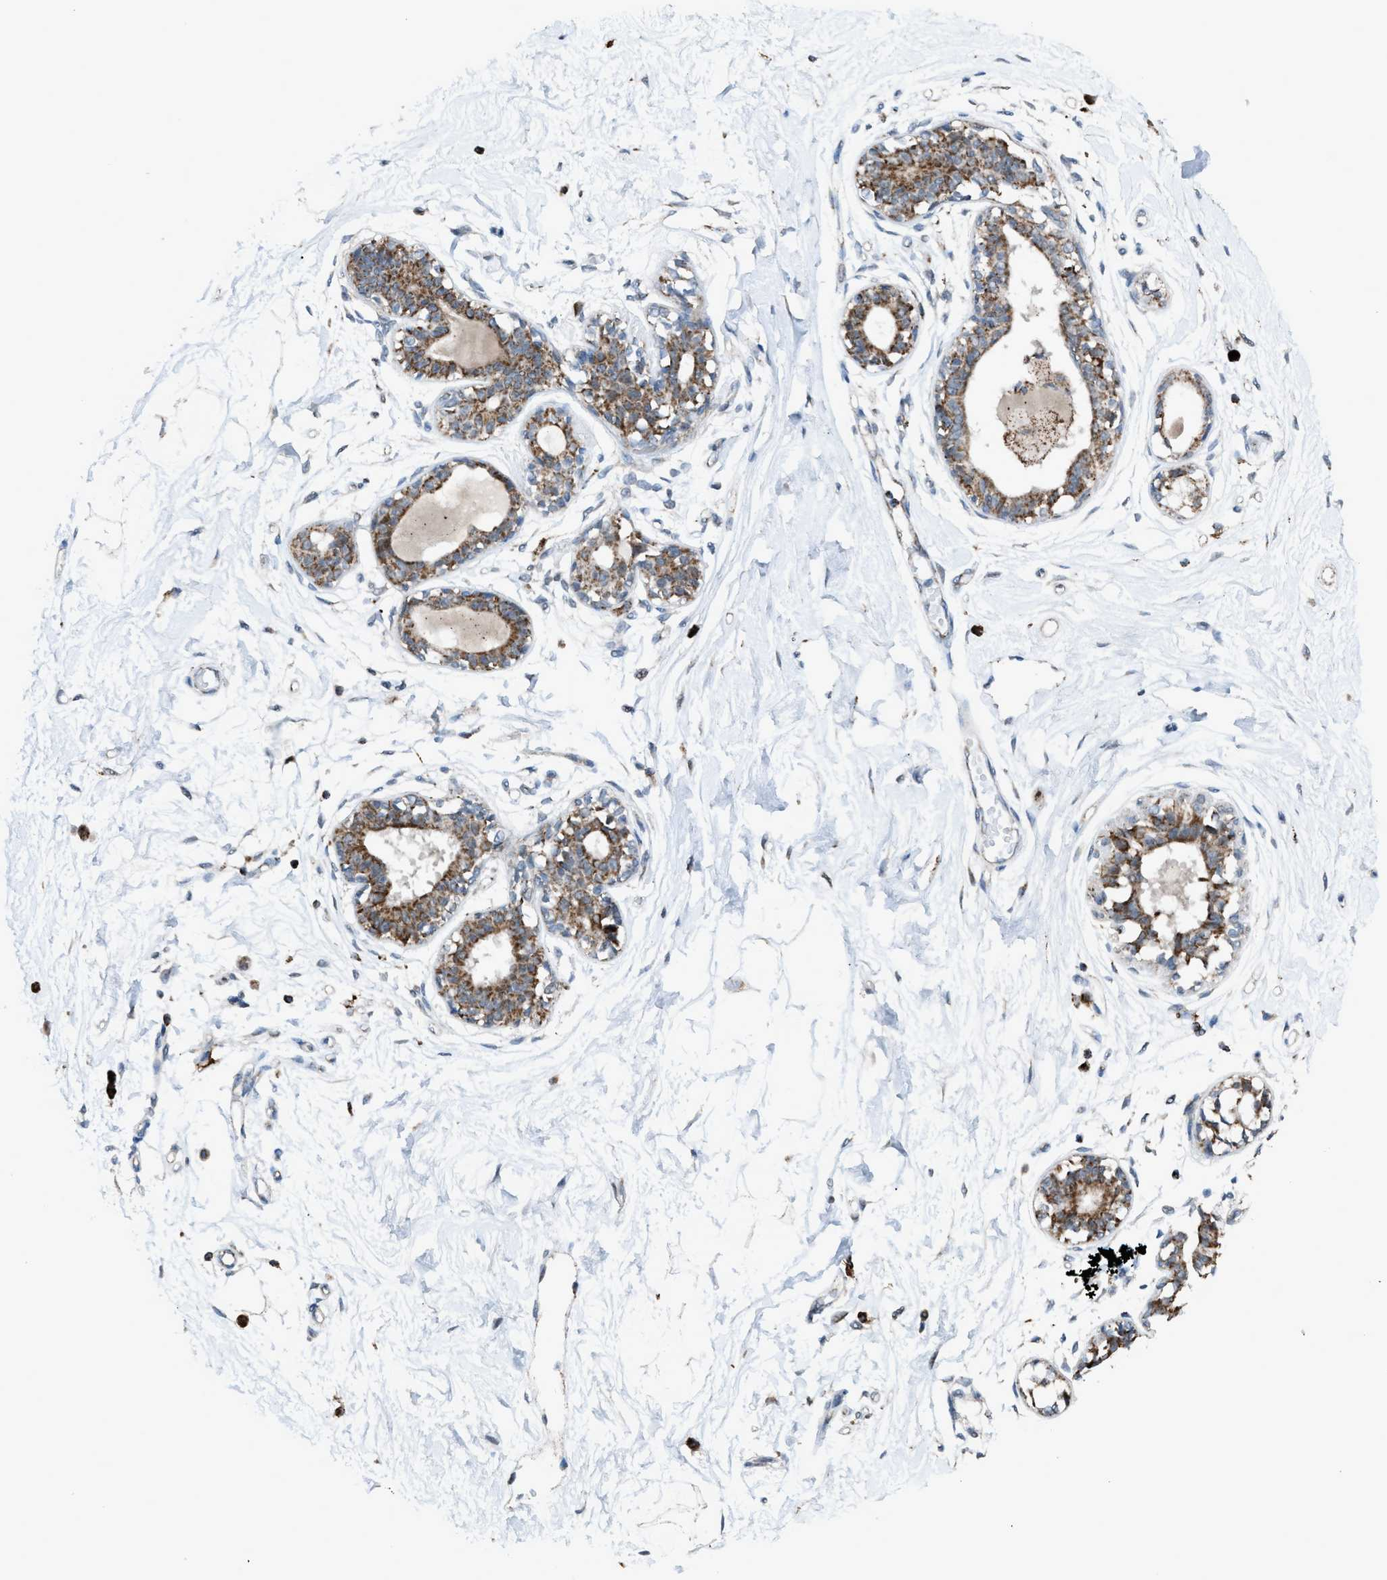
{"staining": {"intensity": "weak", "quantity": ">75%", "location": "cytoplasmic/membranous"}, "tissue": "breast", "cell_type": "Adipocytes", "image_type": "normal", "snomed": [{"axis": "morphology", "description": "Normal tissue, NOS"}, {"axis": "topography", "description": "Breast"}], "caption": "This is a histology image of immunohistochemistry staining of normal breast, which shows weak staining in the cytoplasmic/membranous of adipocytes.", "gene": "SRM", "patient": {"sex": "female", "age": 45}}